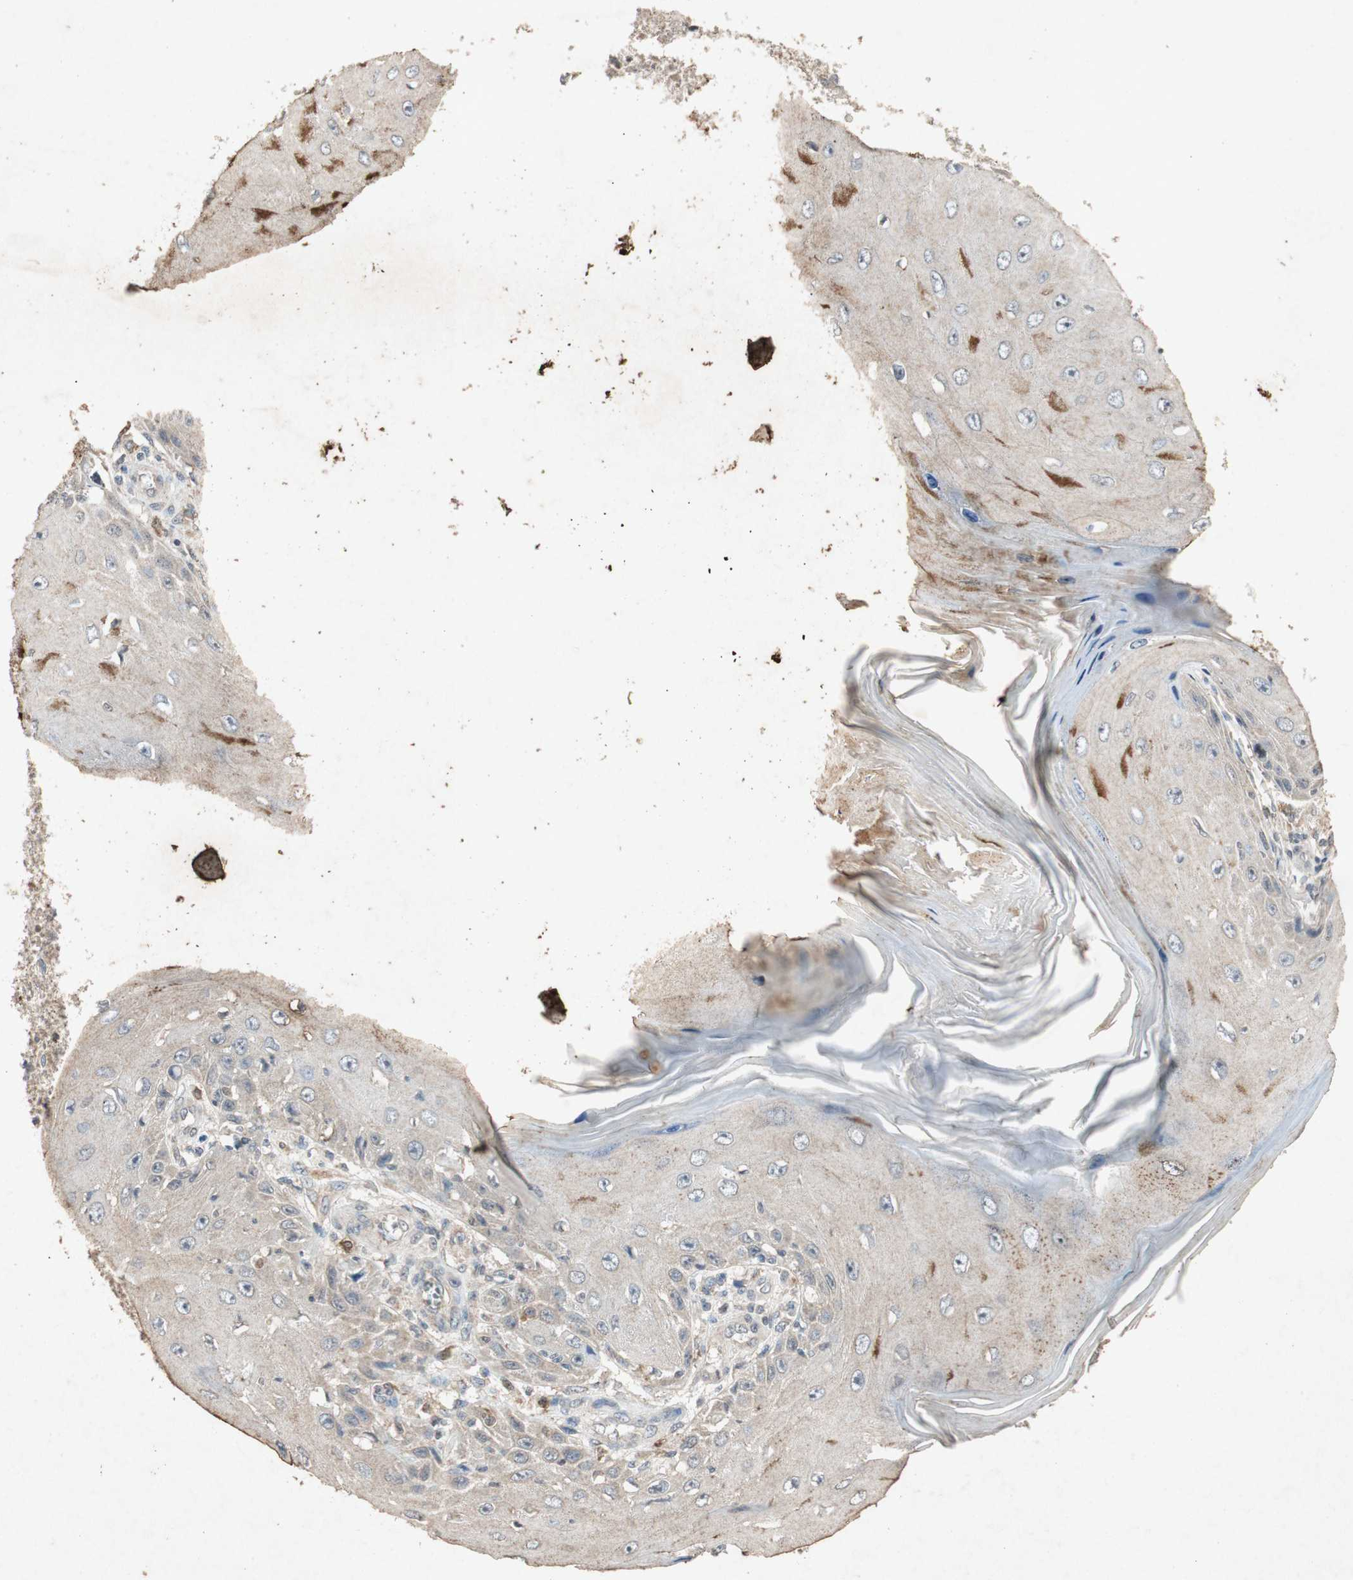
{"staining": {"intensity": "weak", "quantity": ">75%", "location": "cytoplasmic/membranous"}, "tissue": "skin cancer", "cell_type": "Tumor cells", "image_type": "cancer", "snomed": [{"axis": "morphology", "description": "Squamous cell carcinoma, NOS"}, {"axis": "topography", "description": "Skin"}], "caption": "Protein analysis of squamous cell carcinoma (skin) tissue demonstrates weak cytoplasmic/membranous positivity in approximately >75% of tumor cells. (DAB (3,3'-diaminobenzidine) IHC, brown staining for protein, blue staining for nuclei).", "gene": "MSRB1", "patient": {"sex": "female", "age": 73}}